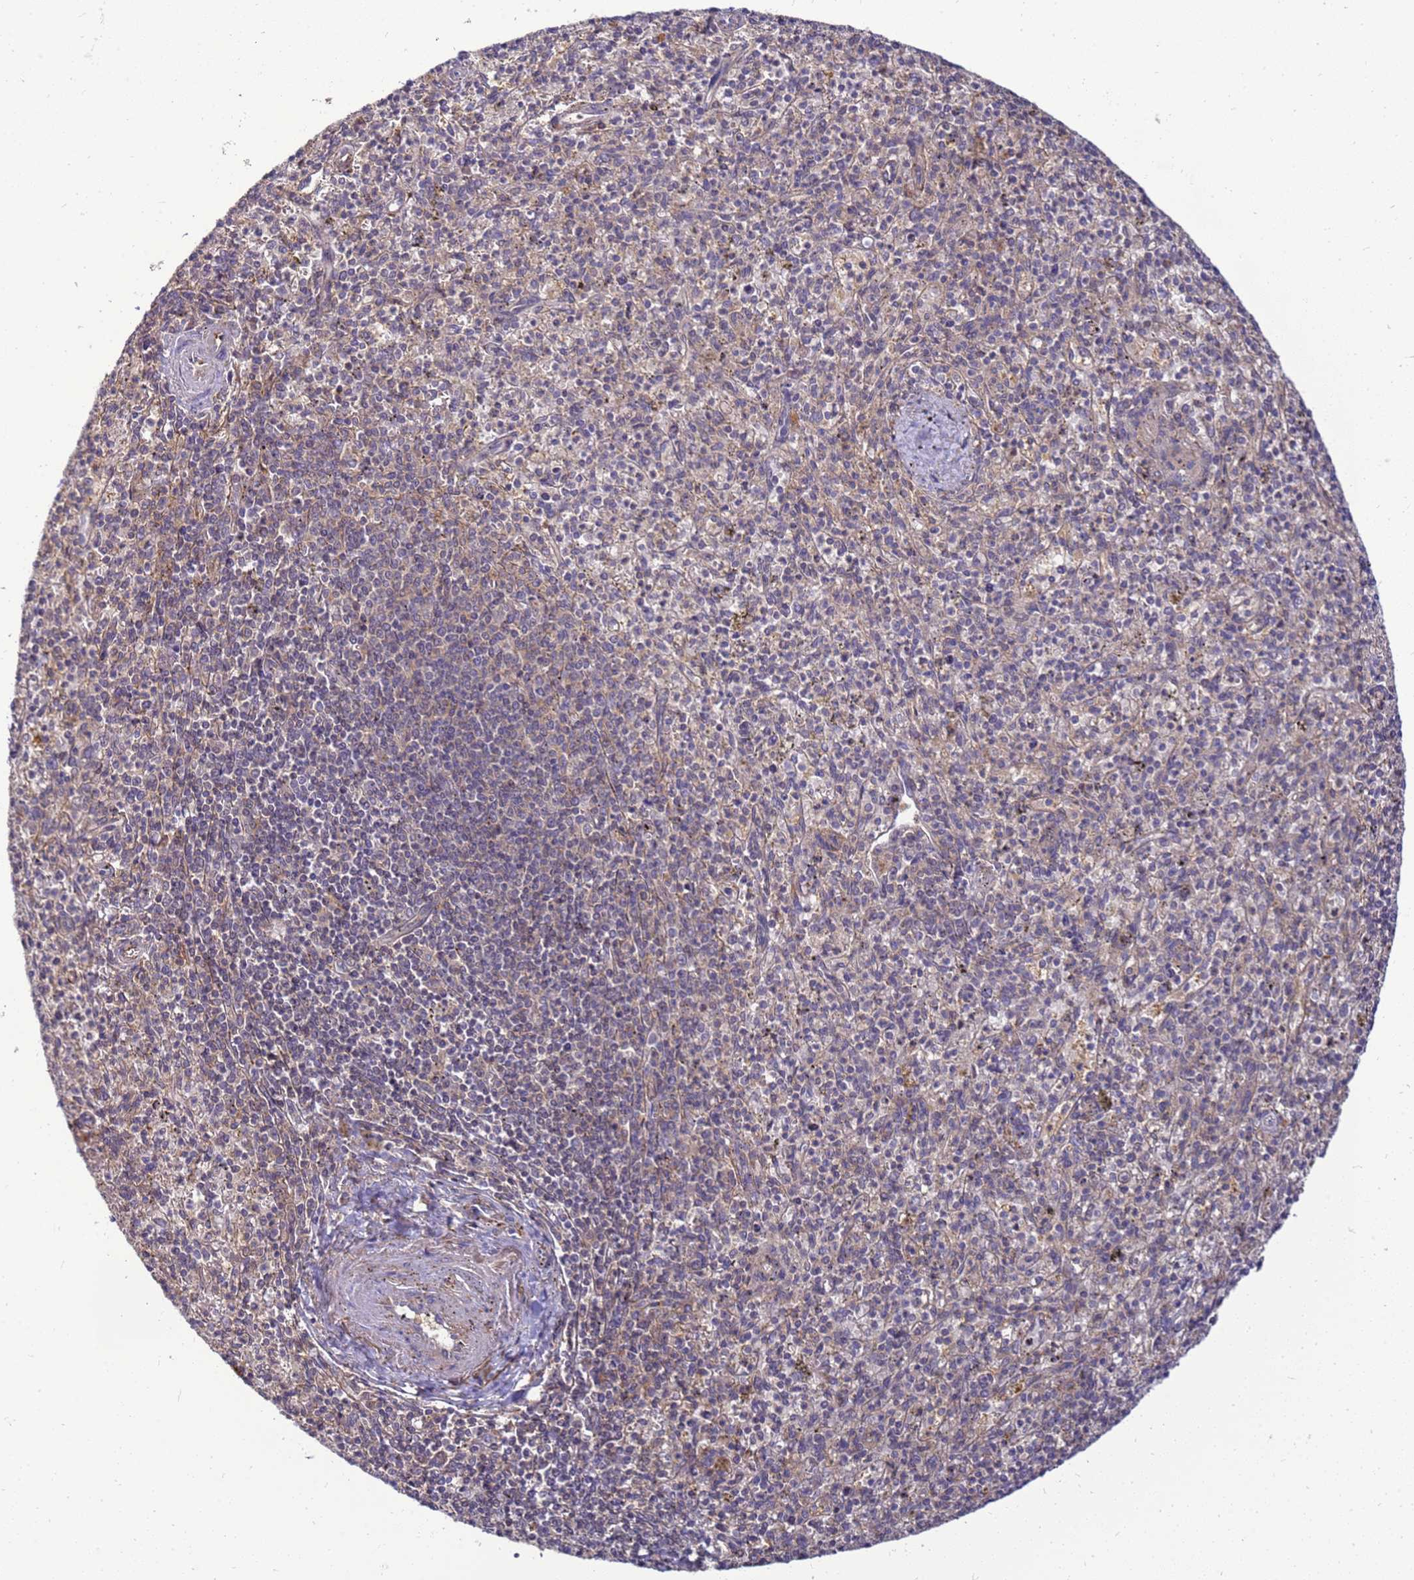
{"staining": {"intensity": "negative", "quantity": "none", "location": "none"}, "tissue": "spleen", "cell_type": "Cells in red pulp", "image_type": "normal", "snomed": [{"axis": "morphology", "description": "Normal tissue, NOS"}, {"axis": "topography", "description": "Spleen"}], "caption": "Micrograph shows no significant protein staining in cells in red pulp of normal spleen.", "gene": "ENOPH1", "patient": {"sex": "male", "age": 72}}